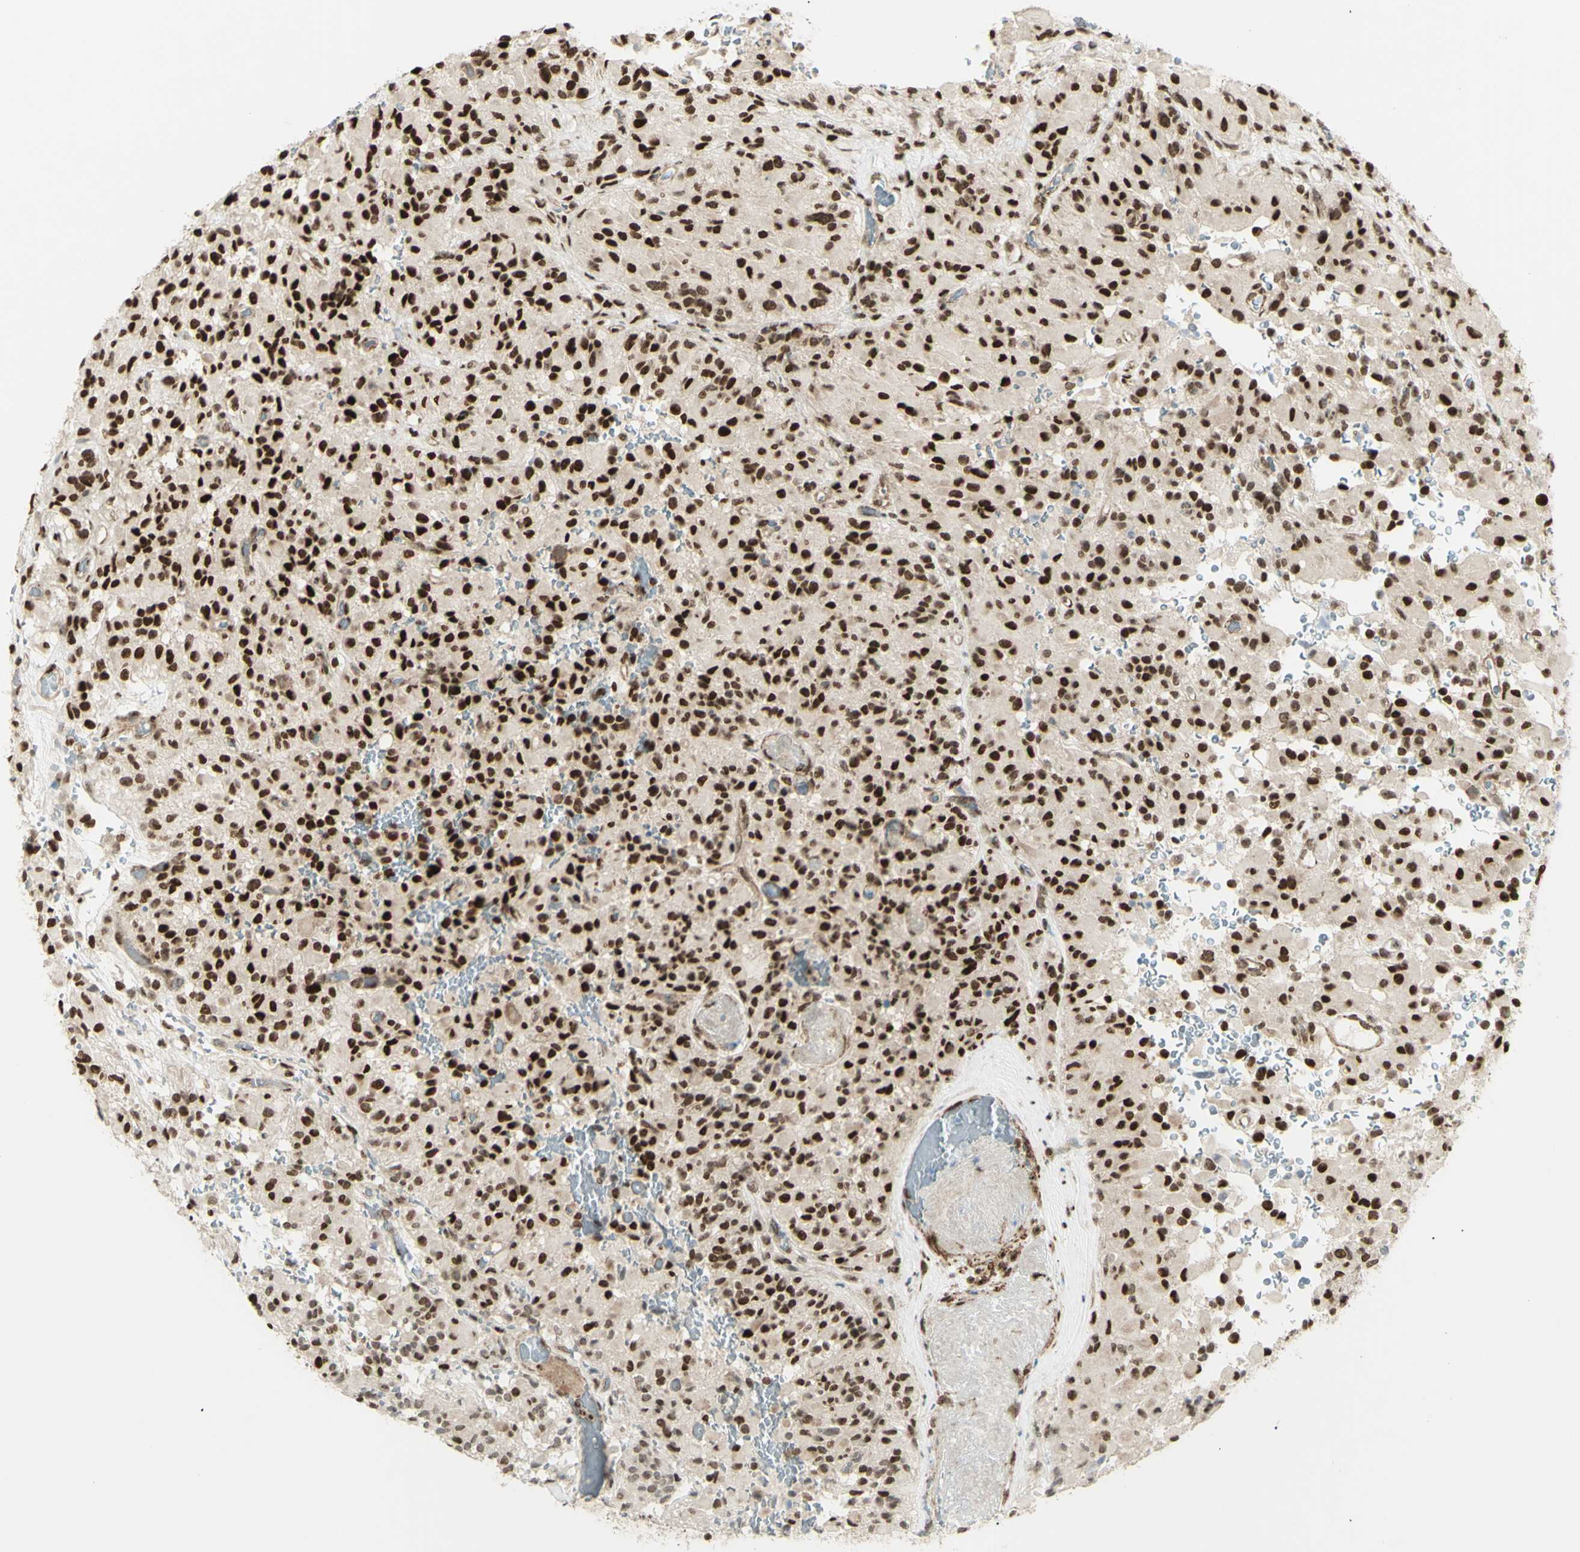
{"staining": {"intensity": "strong", "quantity": ">75%", "location": "nuclear"}, "tissue": "glioma", "cell_type": "Tumor cells", "image_type": "cancer", "snomed": [{"axis": "morphology", "description": "Glioma, malignant, High grade"}, {"axis": "topography", "description": "Brain"}], "caption": "An immunohistochemistry micrograph of tumor tissue is shown. Protein staining in brown highlights strong nuclear positivity in glioma within tumor cells.", "gene": "ZMYM6", "patient": {"sex": "male", "age": 71}}